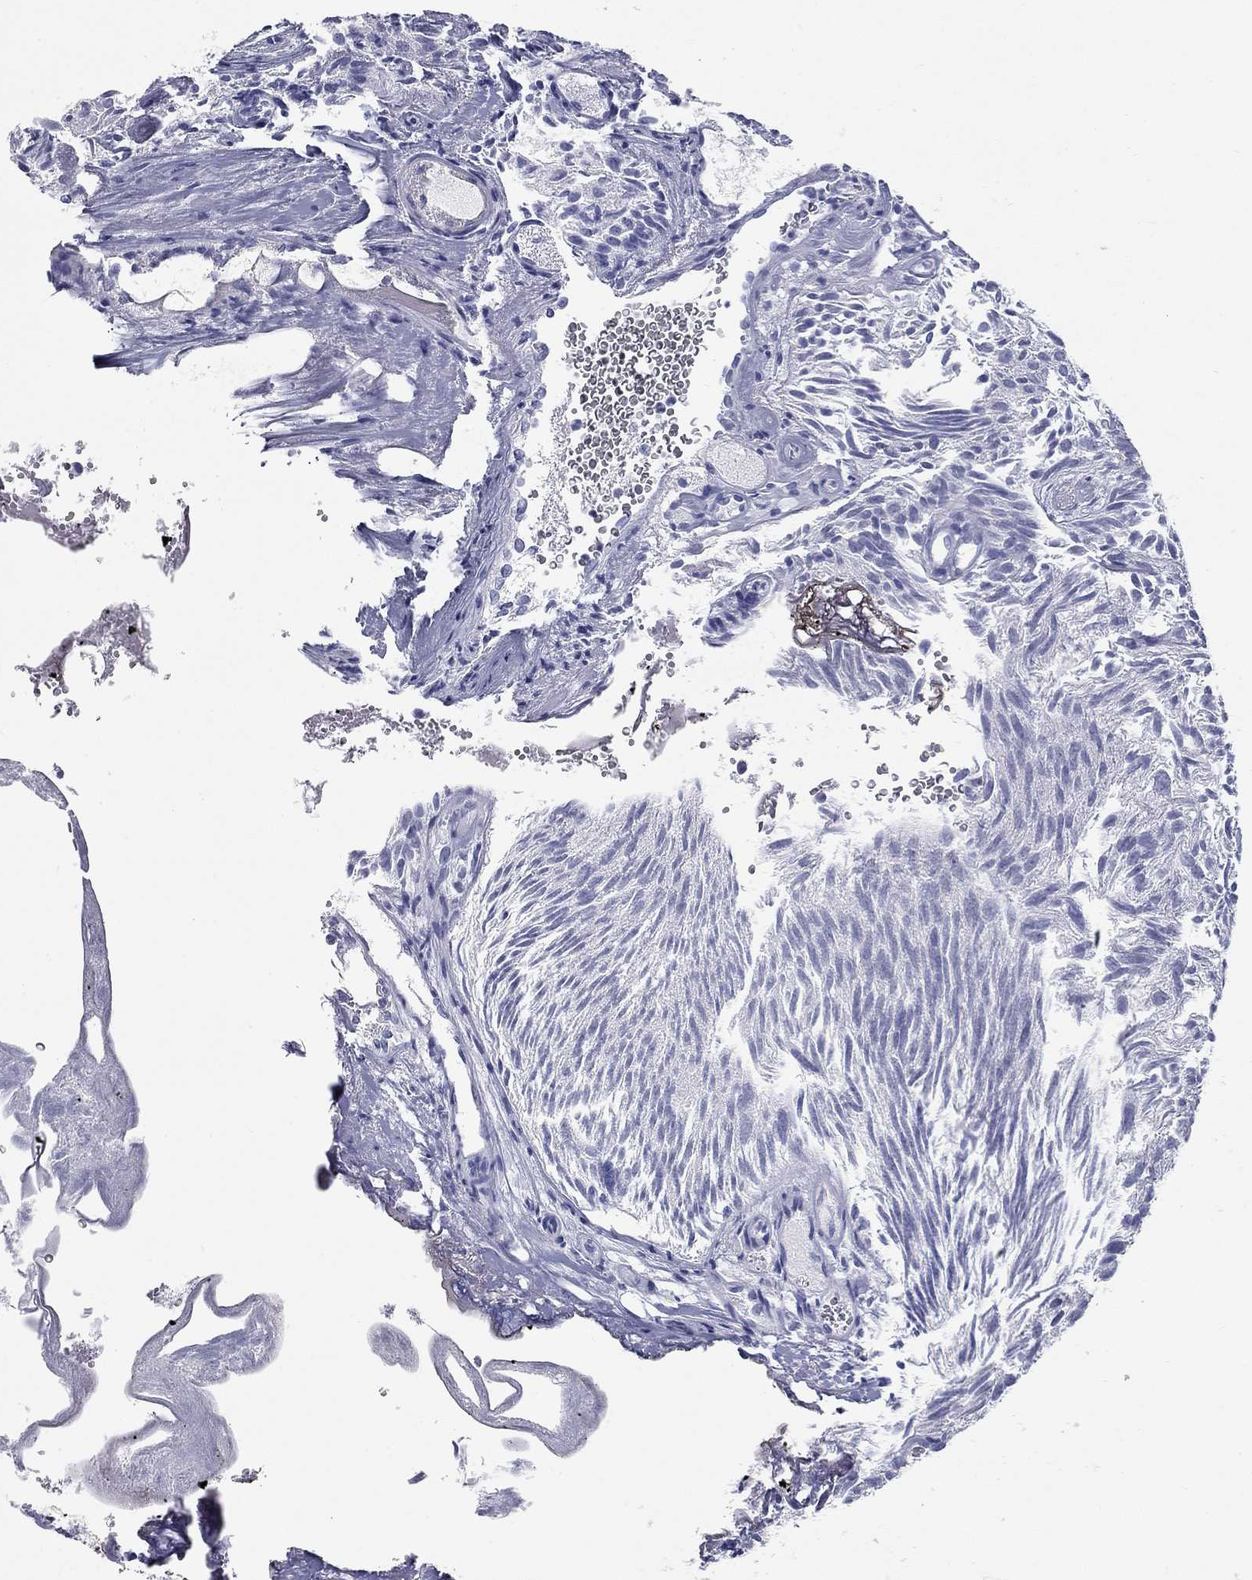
{"staining": {"intensity": "negative", "quantity": "none", "location": "none"}, "tissue": "urothelial cancer", "cell_type": "Tumor cells", "image_type": "cancer", "snomed": [{"axis": "morphology", "description": "Urothelial carcinoma, Low grade"}, {"axis": "topography", "description": "Urinary bladder"}], "caption": "Histopathology image shows no significant protein staining in tumor cells of low-grade urothelial carcinoma.", "gene": "ASF1B", "patient": {"sex": "female", "age": 87}}